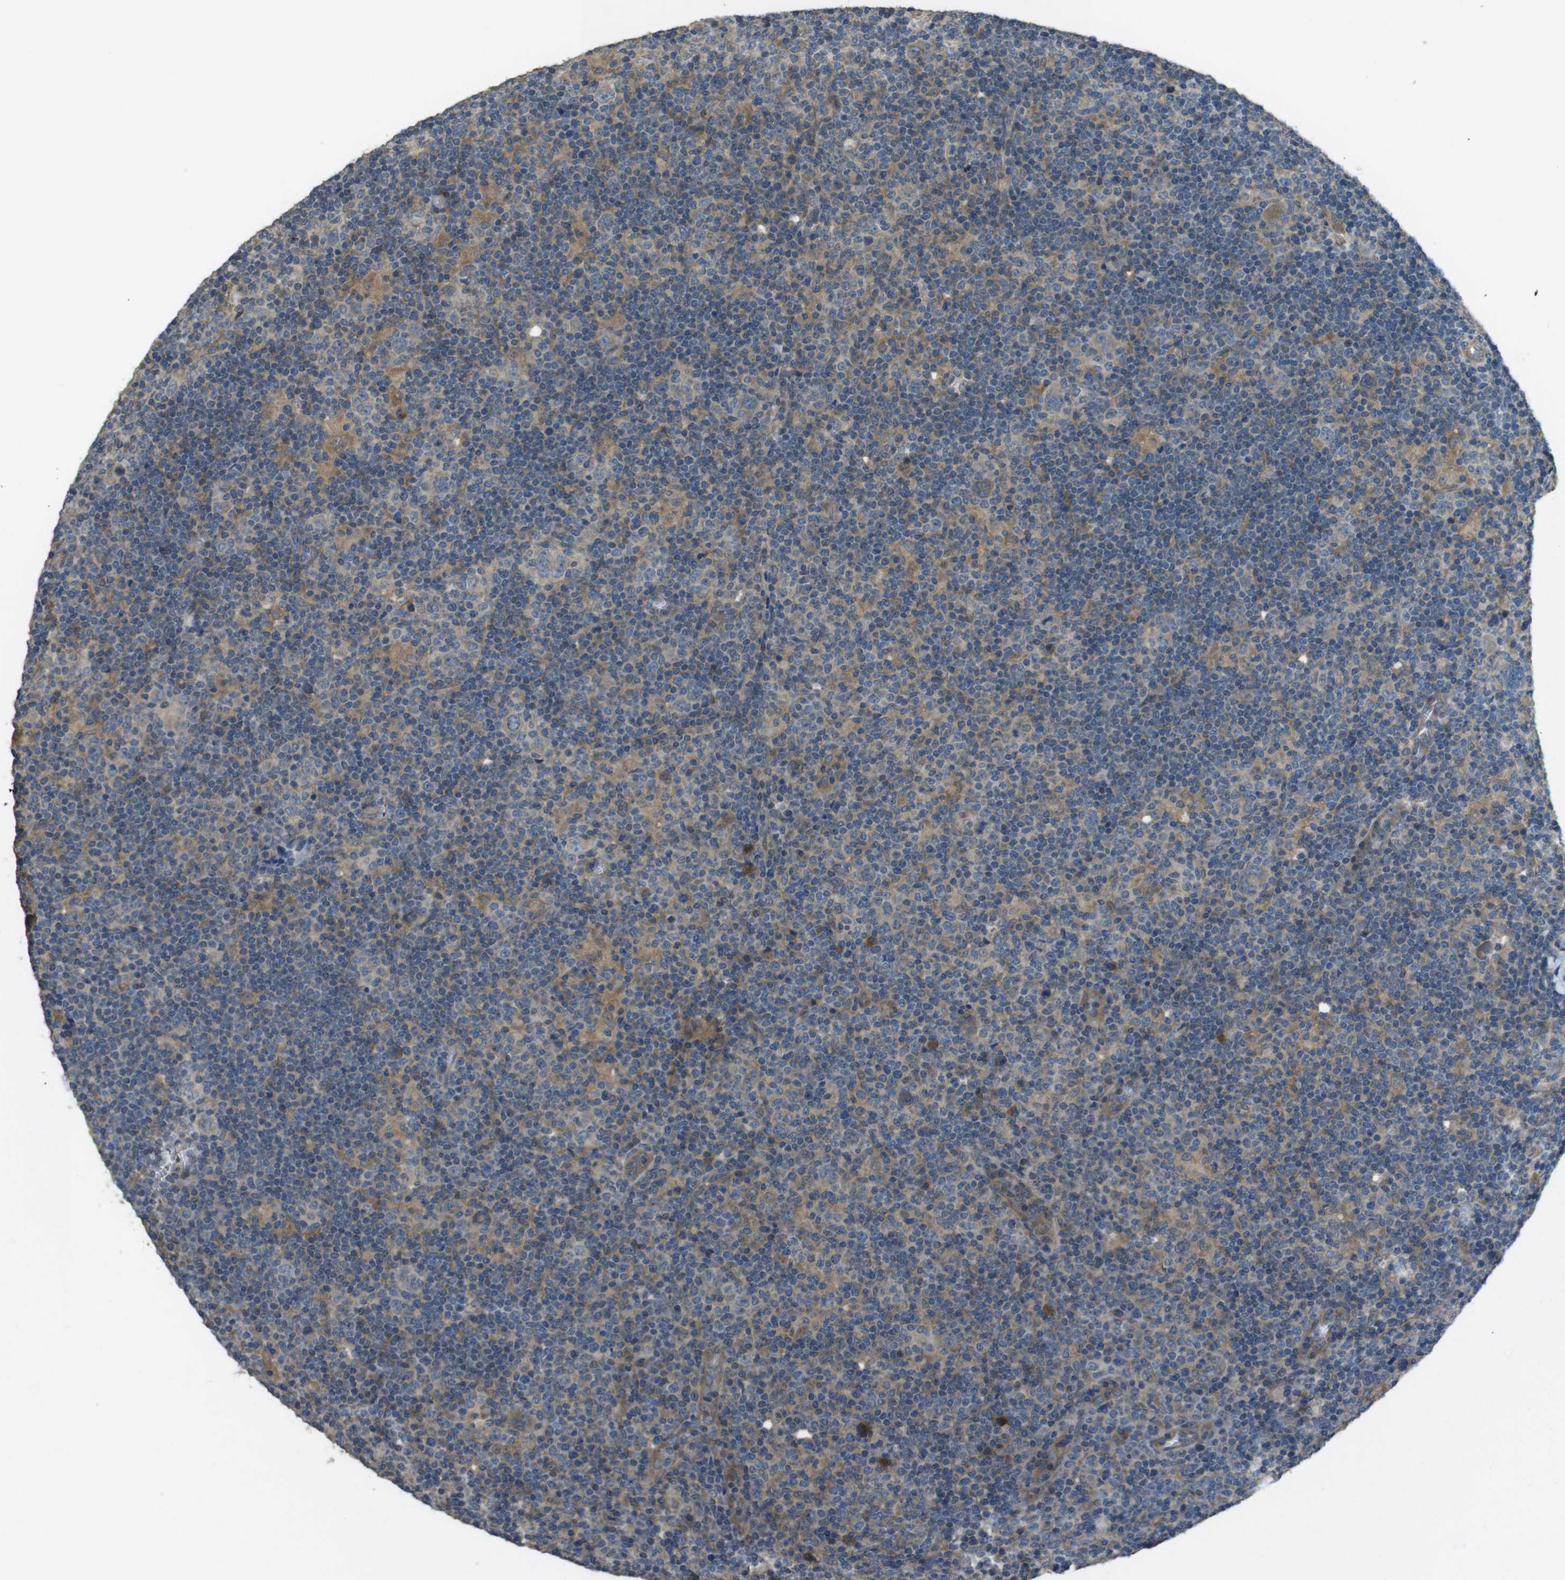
{"staining": {"intensity": "moderate", "quantity": ">75%", "location": "cytoplasmic/membranous"}, "tissue": "lymphoma", "cell_type": "Tumor cells", "image_type": "cancer", "snomed": [{"axis": "morphology", "description": "Hodgkin's disease, NOS"}, {"axis": "topography", "description": "Lymph node"}], "caption": "This is a micrograph of immunohistochemistry (IHC) staining of Hodgkin's disease, which shows moderate staining in the cytoplasmic/membranous of tumor cells.", "gene": "FUT2", "patient": {"sex": "female", "age": 57}}